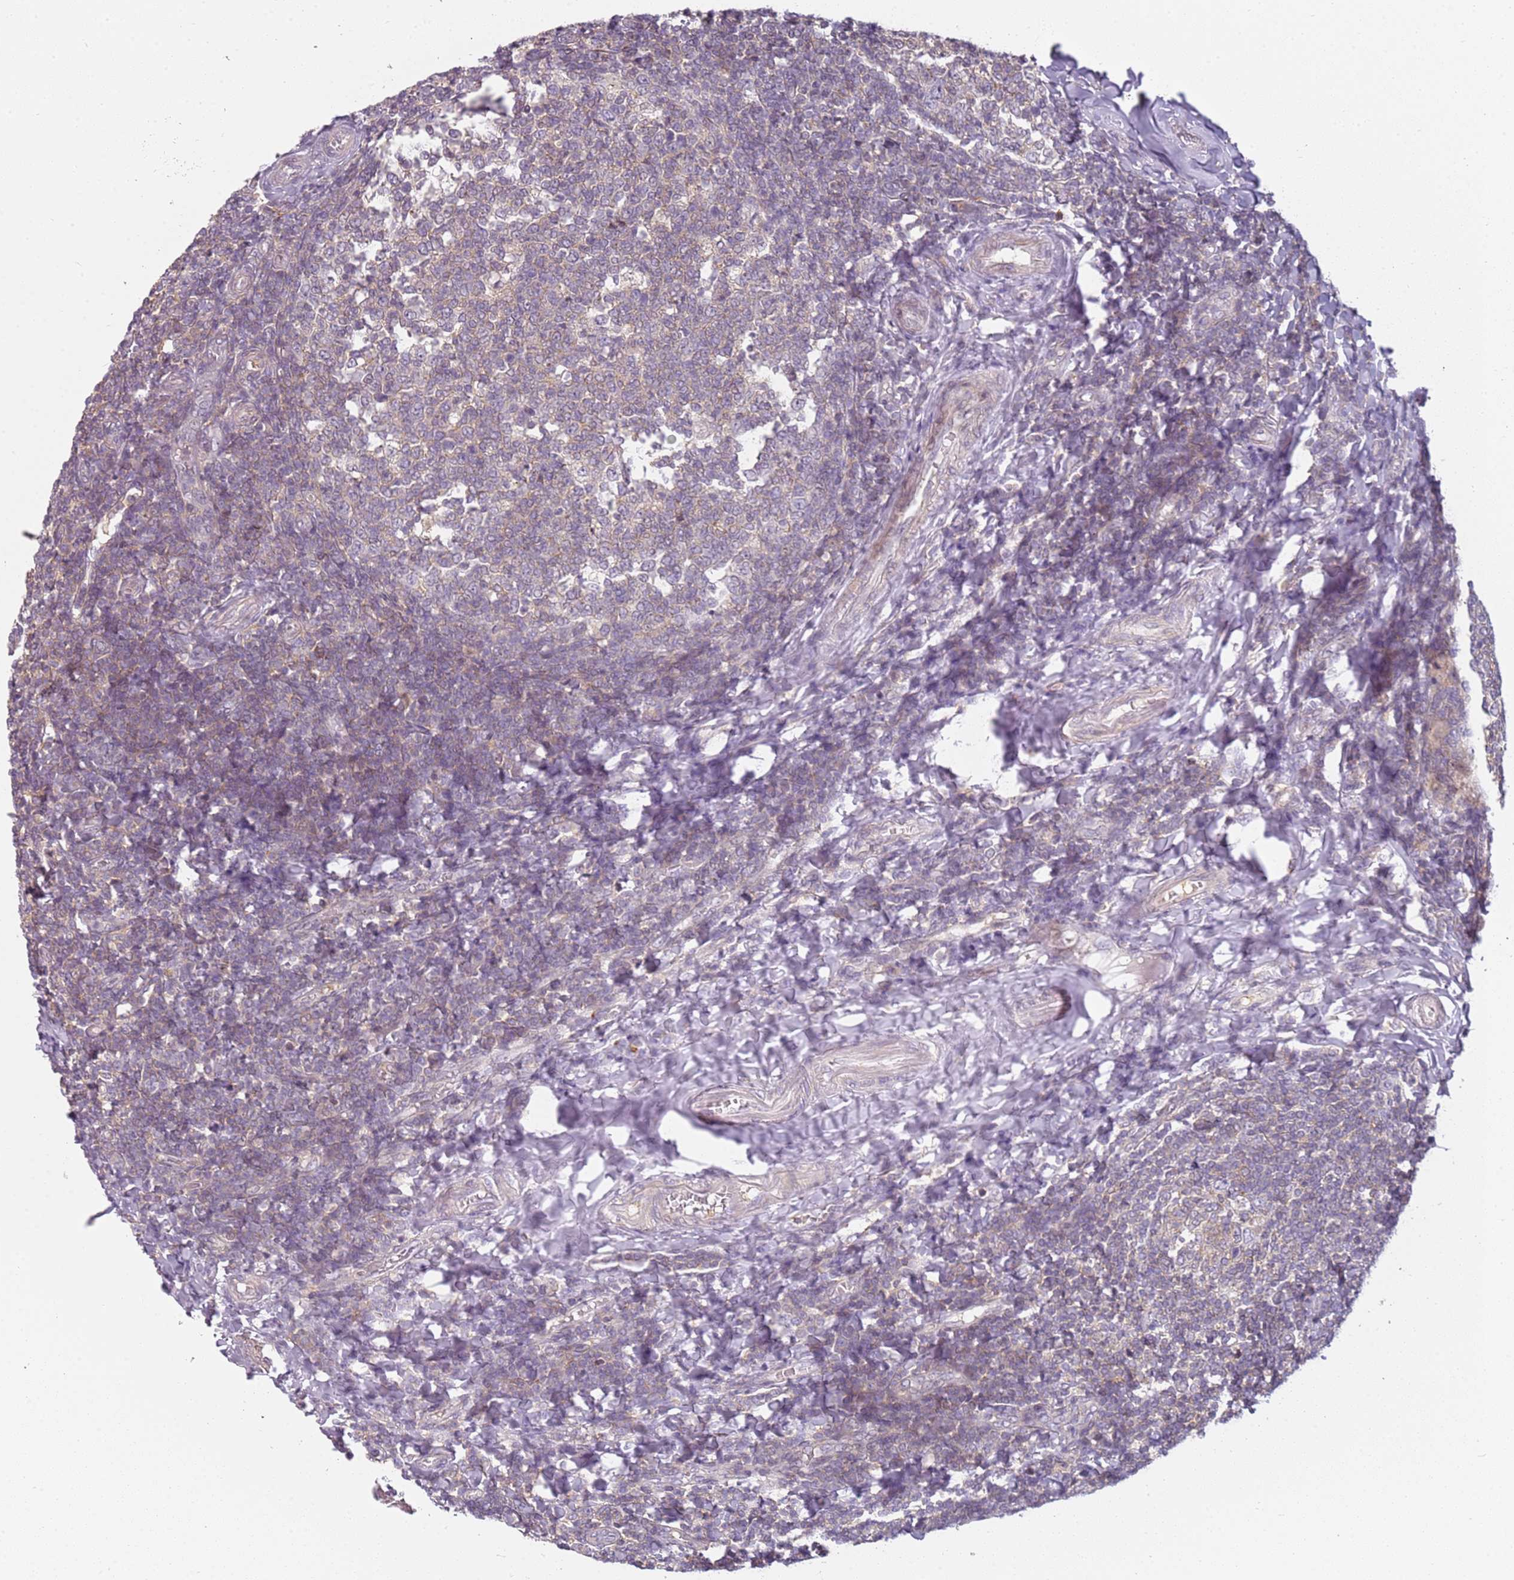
{"staining": {"intensity": "weak", "quantity": "<25%", "location": "cytoplasmic/membranous"}, "tissue": "tonsil", "cell_type": "Germinal center cells", "image_type": "normal", "snomed": [{"axis": "morphology", "description": "Normal tissue, NOS"}, {"axis": "topography", "description": "Tonsil"}], "caption": "The image exhibits no staining of germinal center cells in unremarkable tonsil.", "gene": "DEFB116", "patient": {"sex": "female", "age": 19}}